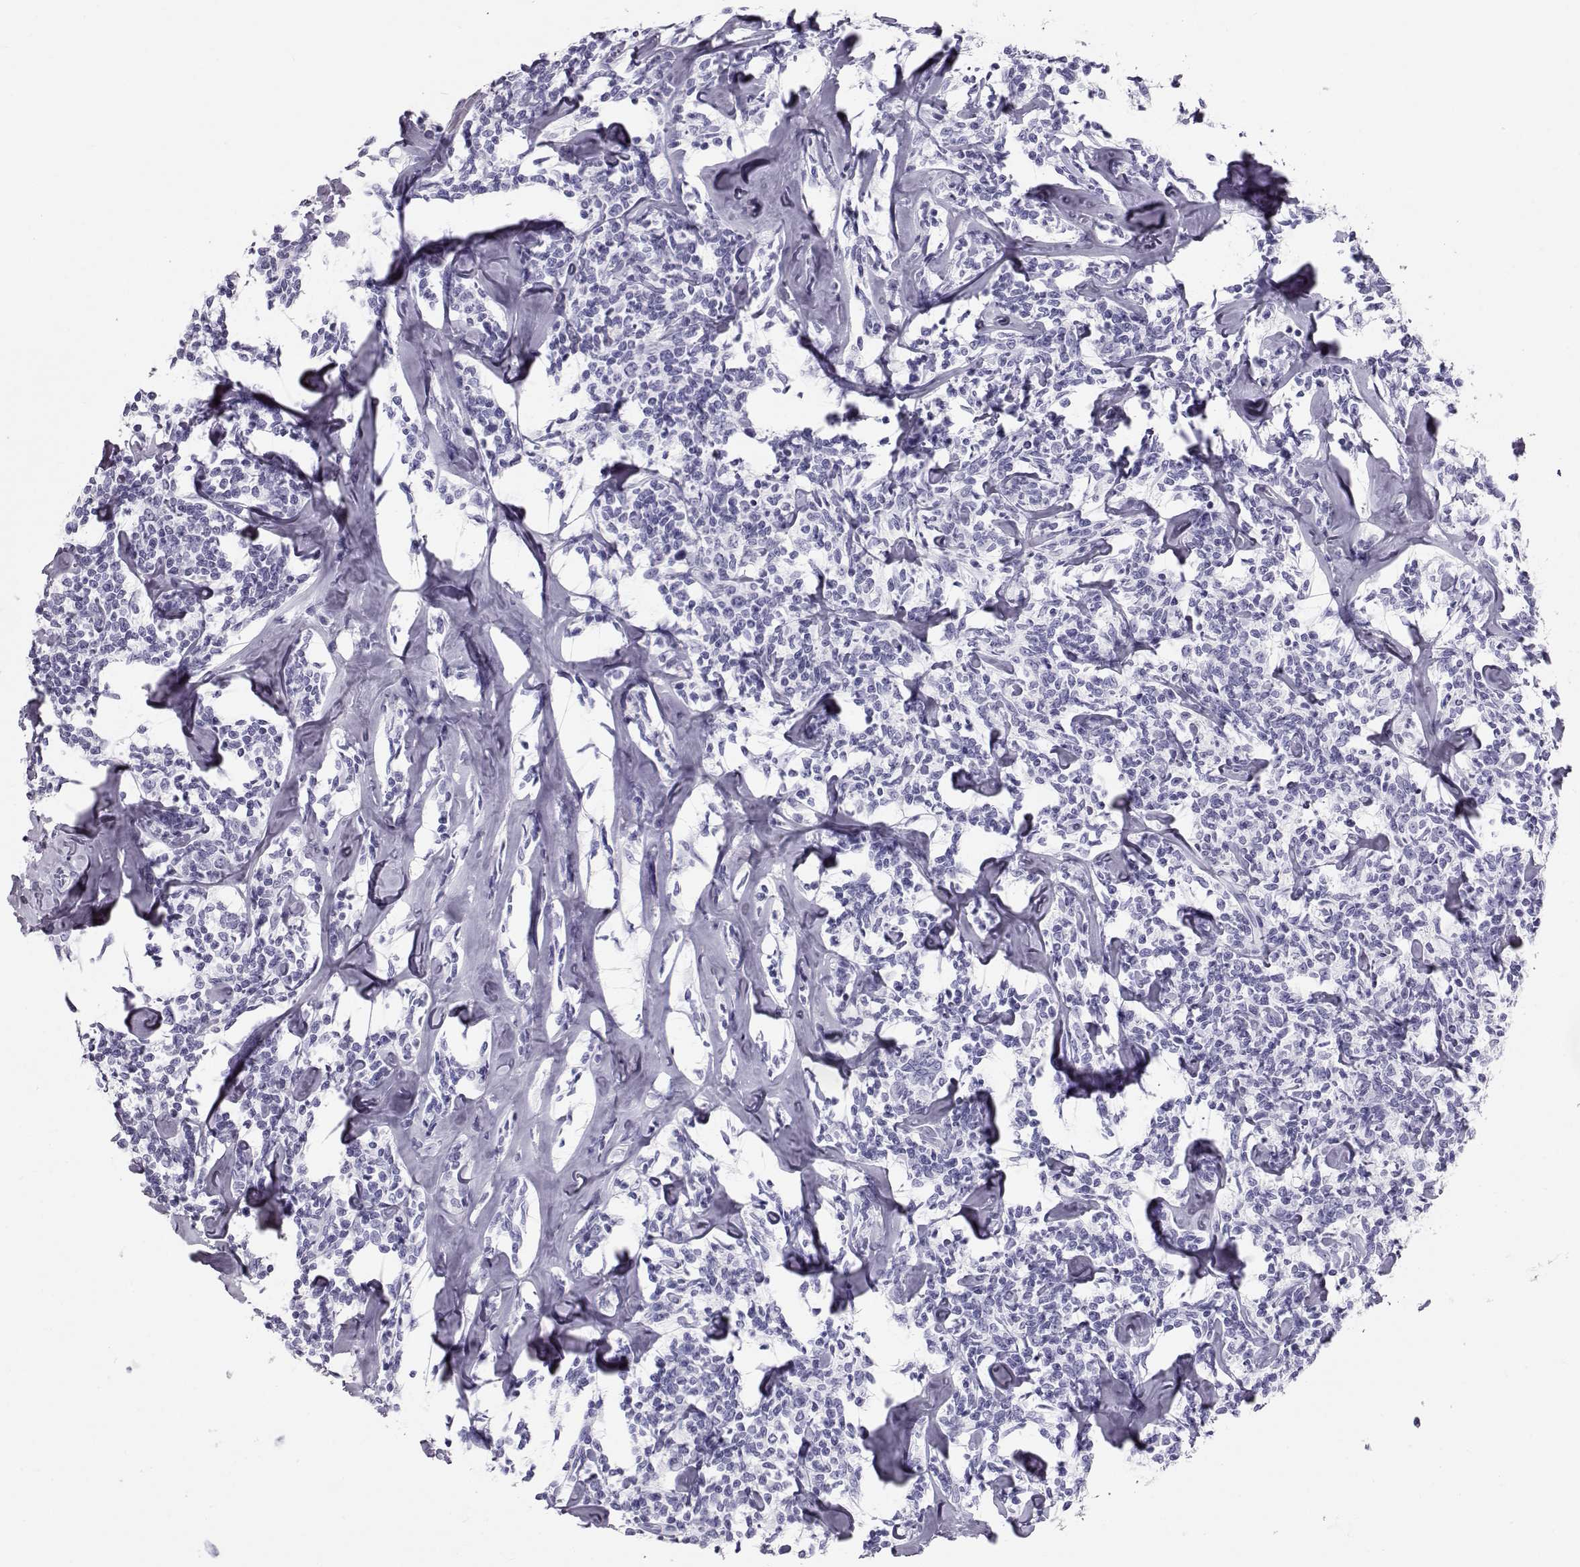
{"staining": {"intensity": "negative", "quantity": "none", "location": "none"}, "tissue": "lymphoma", "cell_type": "Tumor cells", "image_type": "cancer", "snomed": [{"axis": "morphology", "description": "Malignant lymphoma, non-Hodgkin's type, Low grade"}, {"axis": "topography", "description": "Lymph node"}], "caption": "Tumor cells show no significant protein positivity in lymphoma. (Brightfield microscopy of DAB (3,3'-diaminobenzidine) IHC at high magnification).", "gene": "RD3", "patient": {"sex": "female", "age": 56}}